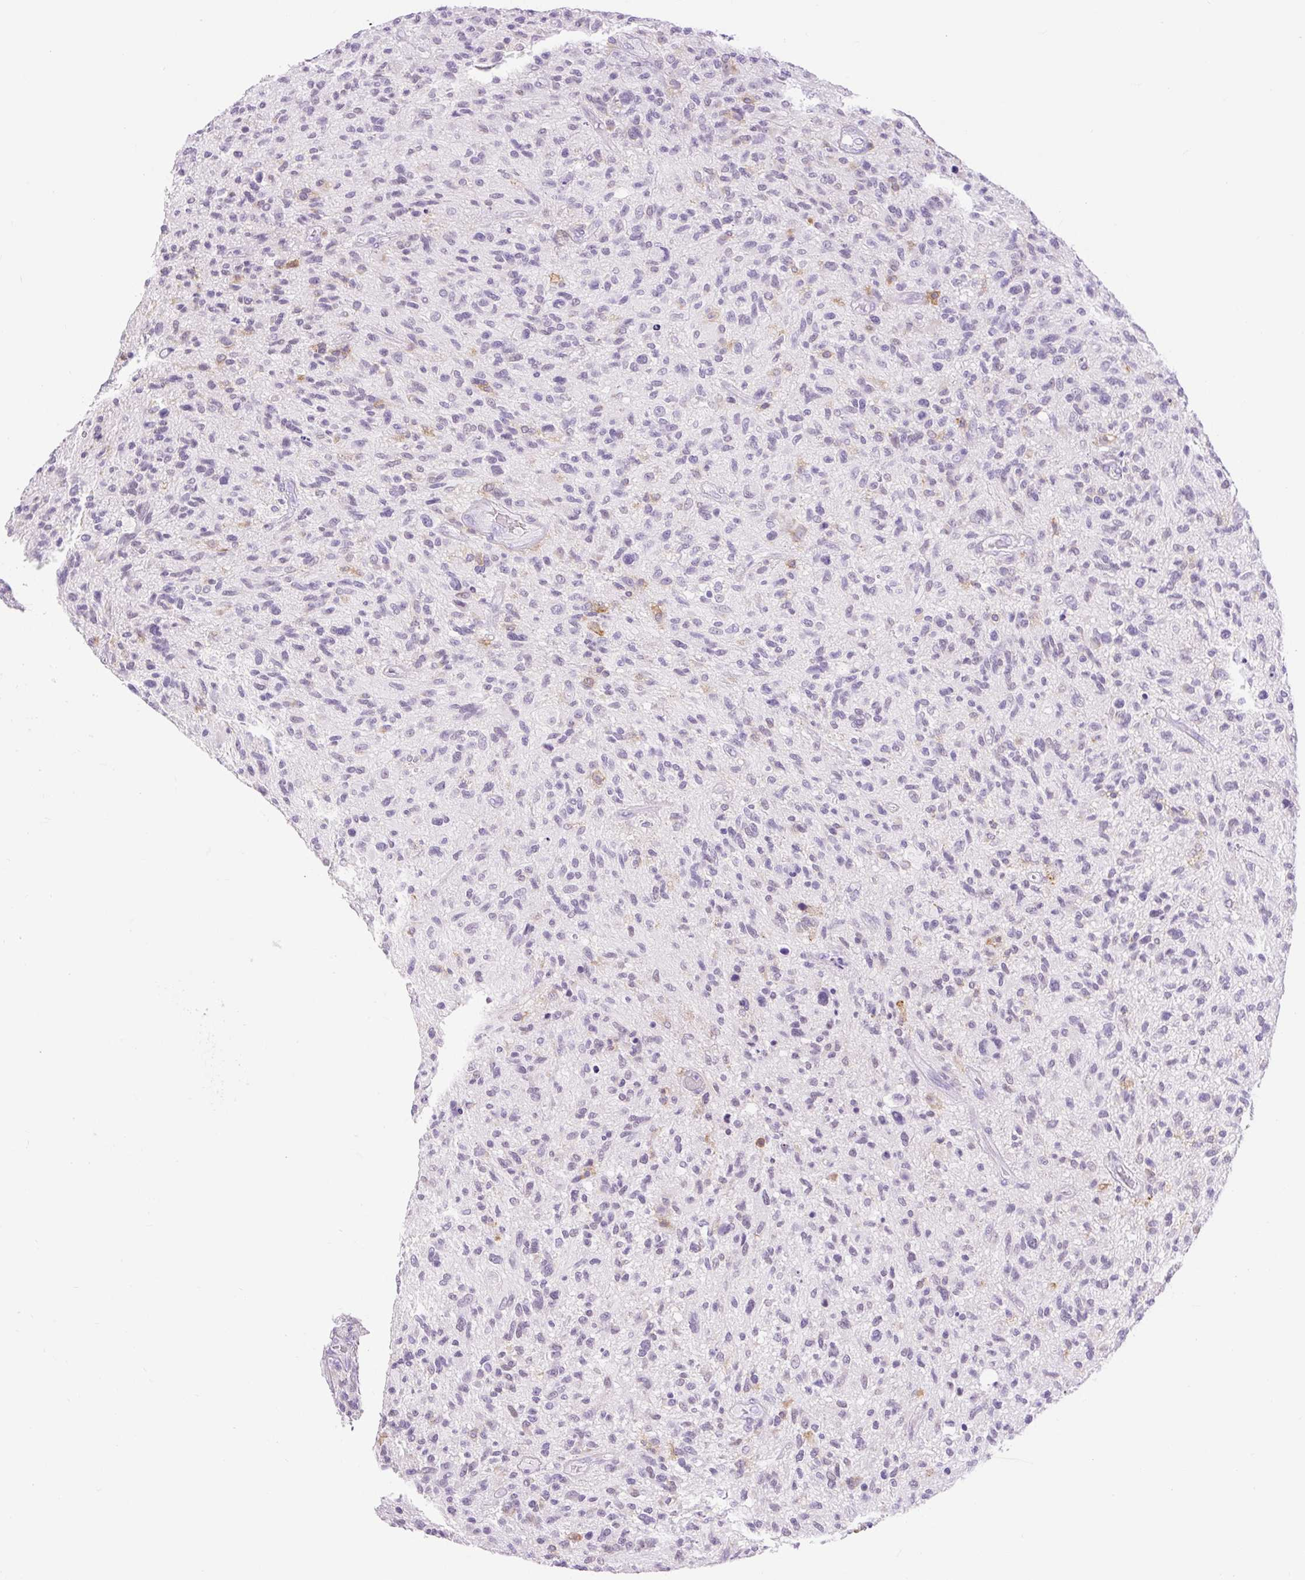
{"staining": {"intensity": "negative", "quantity": "none", "location": "none"}, "tissue": "glioma", "cell_type": "Tumor cells", "image_type": "cancer", "snomed": [{"axis": "morphology", "description": "Glioma, malignant, High grade"}, {"axis": "topography", "description": "Brain"}], "caption": "High magnification brightfield microscopy of malignant high-grade glioma stained with DAB (brown) and counterstained with hematoxylin (blue): tumor cells show no significant positivity.", "gene": "SIGLEC1", "patient": {"sex": "male", "age": 47}}